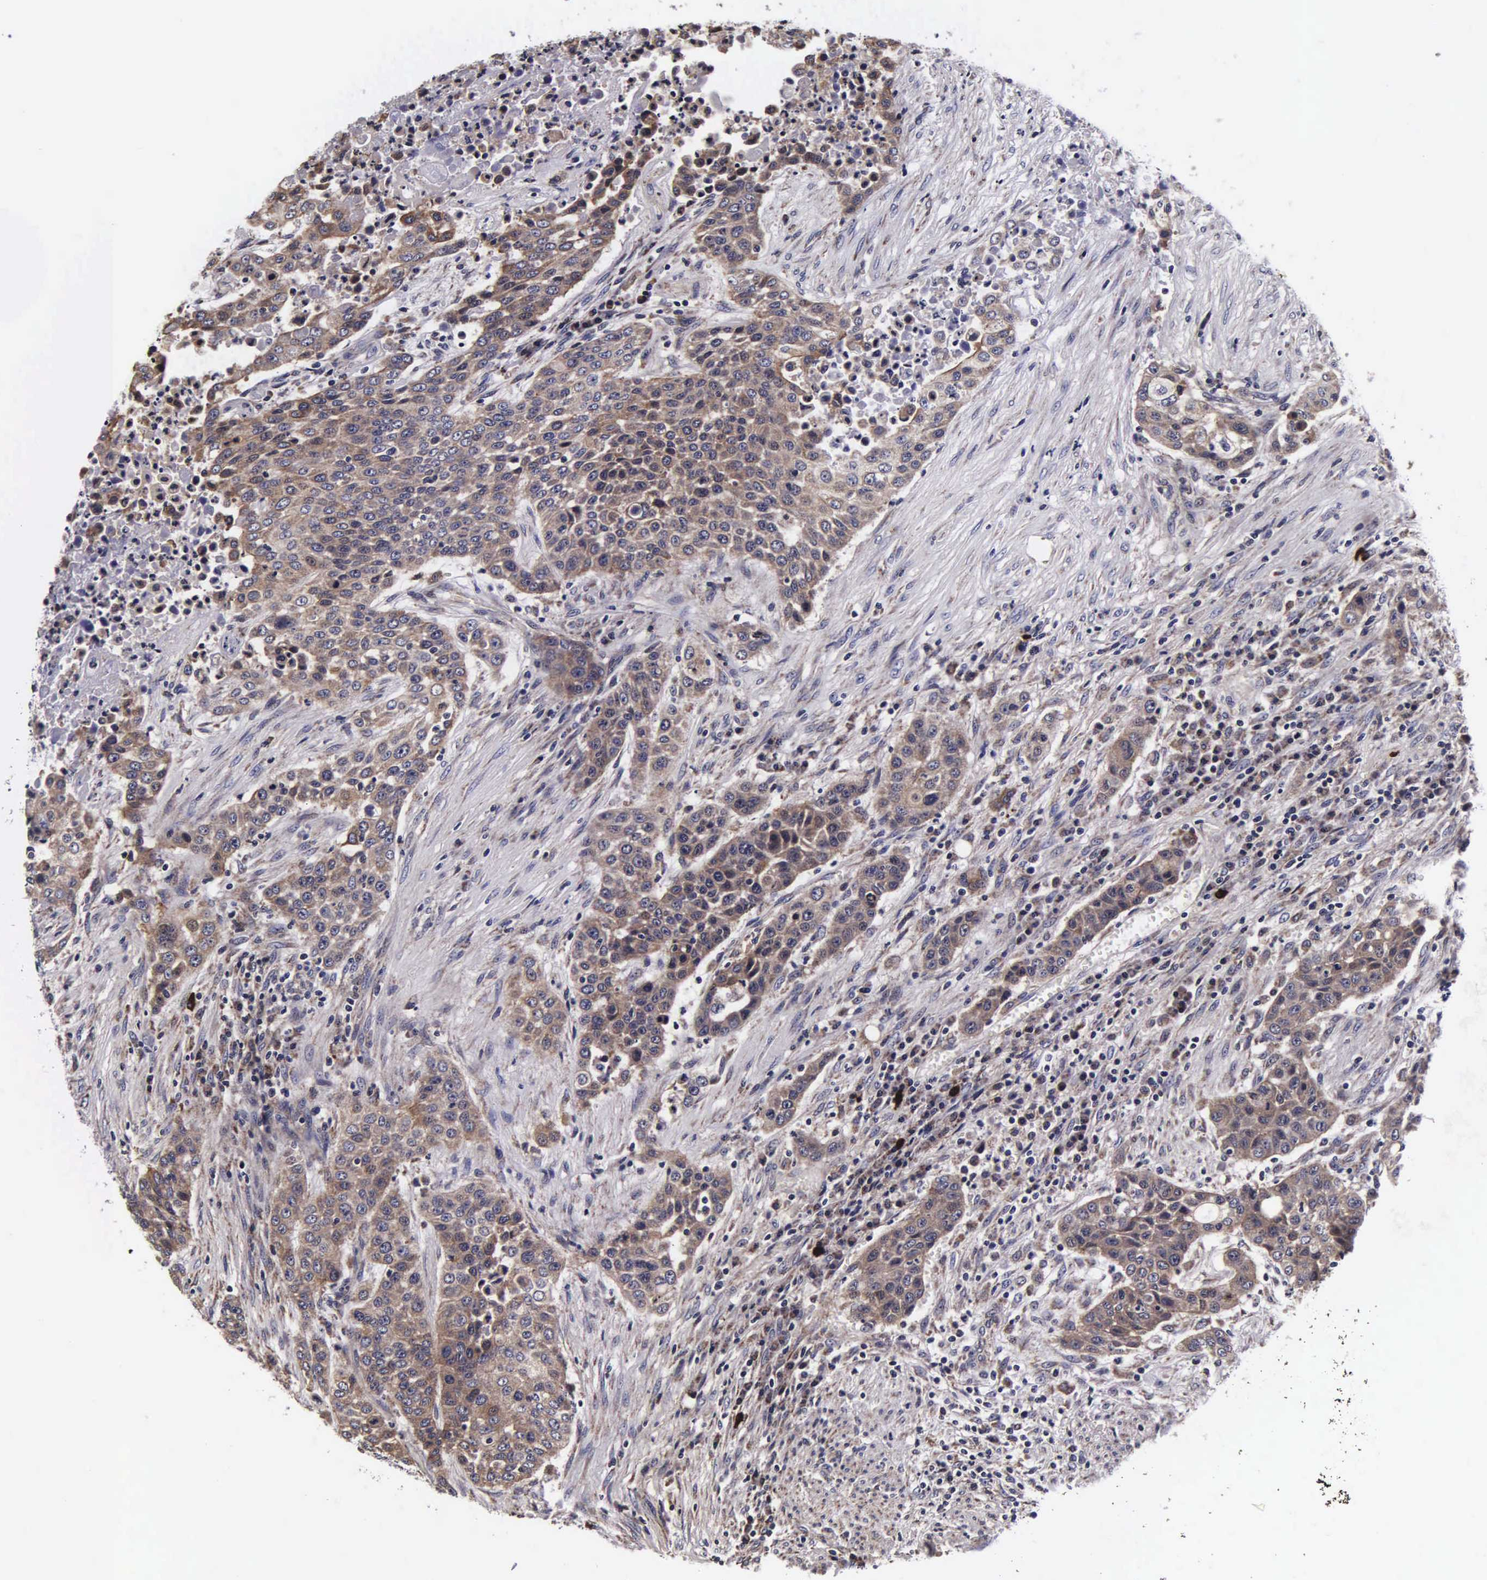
{"staining": {"intensity": "moderate", "quantity": ">75%", "location": "cytoplasmic/membranous"}, "tissue": "urothelial cancer", "cell_type": "Tumor cells", "image_type": "cancer", "snomed": [{"axis": "morphology", "description": "Urothelial carcinoma, High grade"}, {"axis": "topography", "description": "Urinary bladder"}], "caption": "Immunohistochemistry (DAB (3,3'-diaminobenzidine)) staining of human urothelial cancer demonstrates moderate cytoplasmic/membranous protein staining in about >75% of tumor cells. (brown staining indicates protein expression, while blue staining denotes nuclei).", "gene": "PSMA3", "patient": {"sex": "male", "age": 74}}